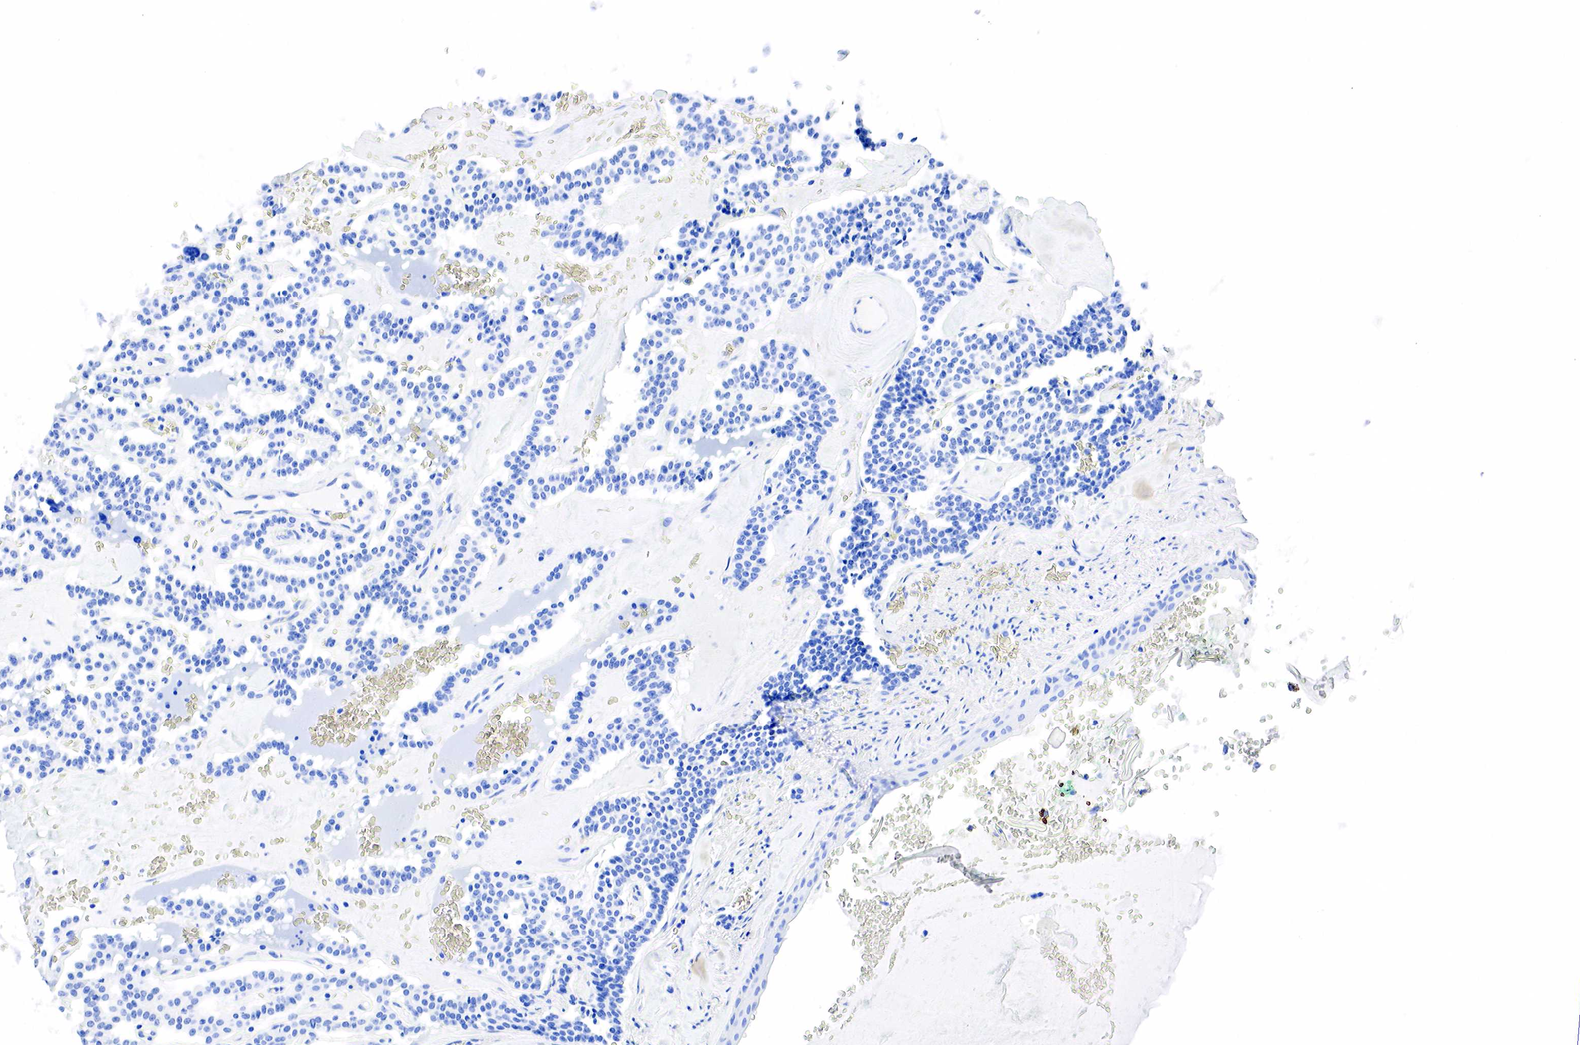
{"staining": {"intensity": "negative", "quantity": "none", "location": "none"}, "tissue": "carcinoid", "cell_type": "Tumor cells", "image_type": "cancer", "snomed": [{"axis": "morphology", "description": "Carcinoid, malignant, NOS"}, {"axis": "topography", "description": "Bronchus"}], "caption": "Immunohistochemistry photomicrograph of human malignant carcinoid stained for a protein (brown), which shows no staining in tumor cells.", "gene": "PTH", "patient": {"sex": "male", "age": 55}}